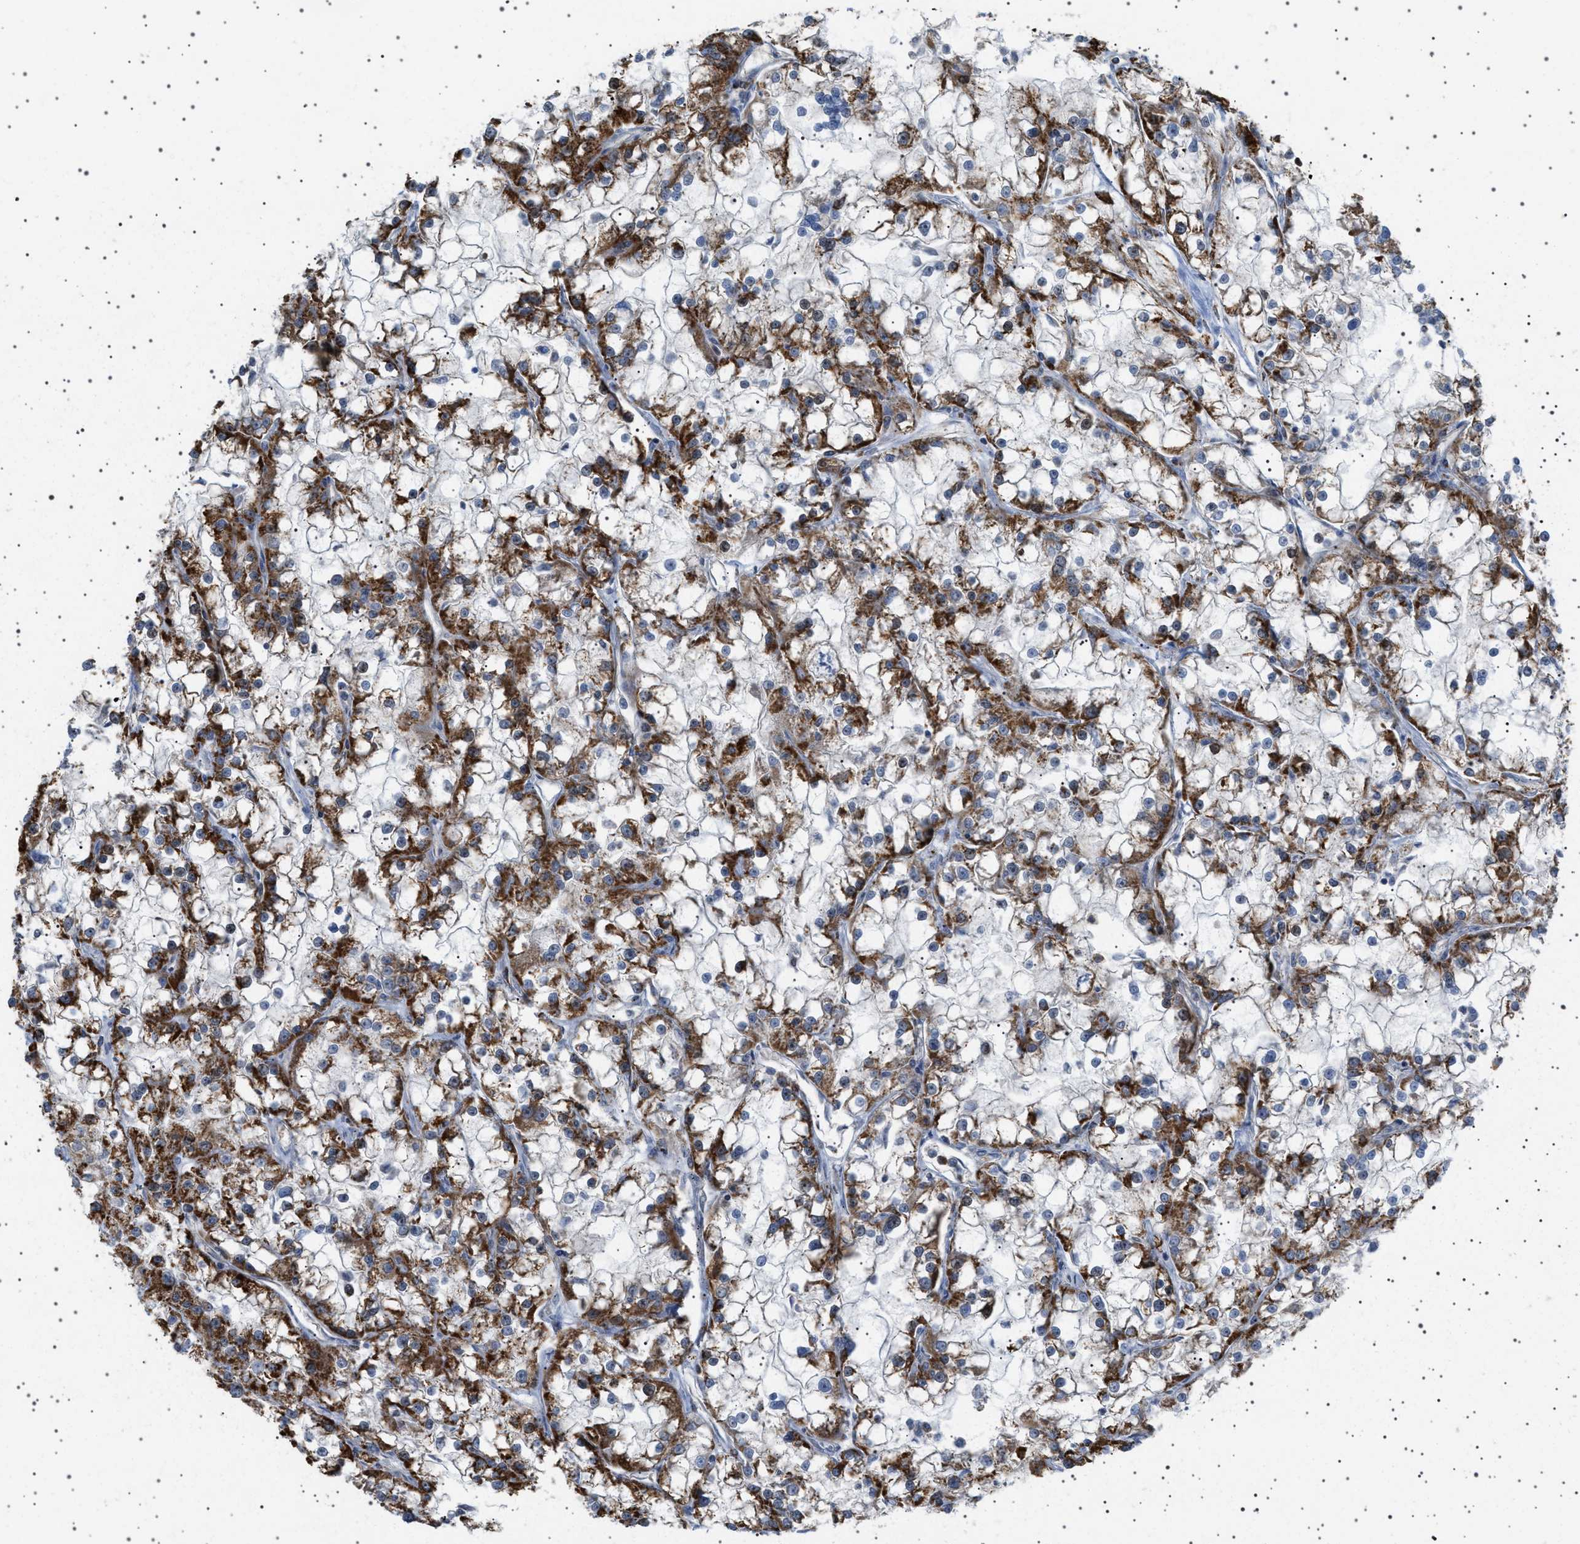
{"staining": {"intensity": "moderate", "quantity": ">75%", "location": "cytoplasmic/membranous"}, "tissue": "renal cancer", "cell_type": "Tumor cells", "image_type": "cancer", "snomed": [{"axis": "morphology", "description": "Adenocarcinoma, NOS"}, {"axis": "topography", "description": "Kidney"}], "caption": "Human renal adenocarcinoma stained with a protein marker shows moderate staining in tumor cells.", "gene": "MELK", "patient": {"sex": "female", "age": 52}}